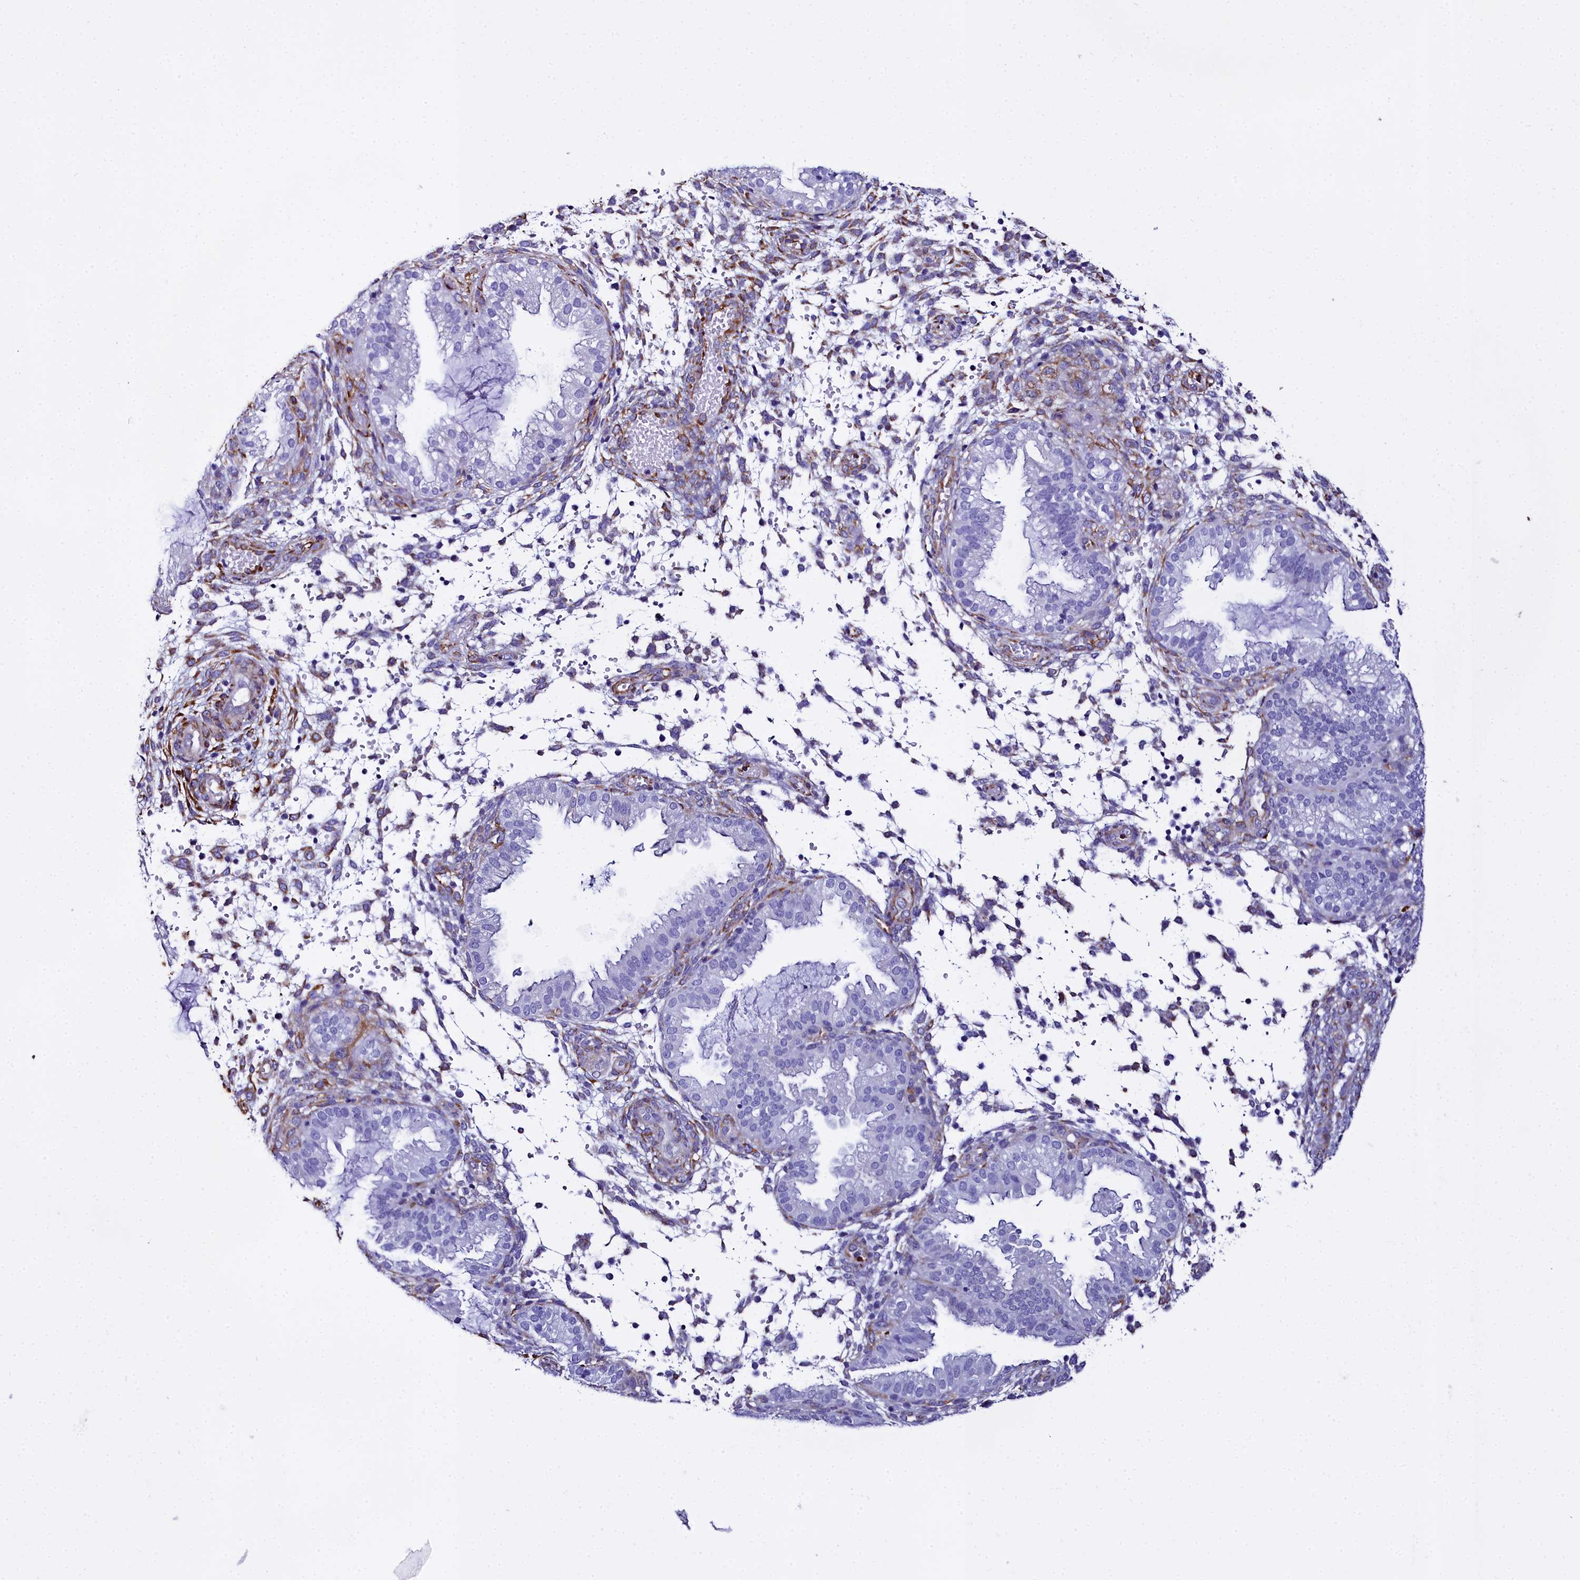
{"staining": {"intensity": "moderate", "quantity": "<25%", "location": "cytoplasmic/membranous"}, "tissue": "endometrium", "cell_type": "Cells in endometrial stroma", "image_type": "normal", "snomed": [{"axis": "morphology", "description": "Normal tissue, NOS"}, {"axis": "topography", "description": "Endometrium"}], "caption": "Immunohistochemistry micrograph of unremarkable endometrium: human endometrium stained using immunohistochemistry (IHC) shows low levels of moderate protein expression localized specifically in the cytoplasmic/membranous of cells in endometrial stroma, appearing as a cytoplasmic/membranous brown color.", "gene": "TXNDC5", "patient": {"sex": "female", "age": 33}}